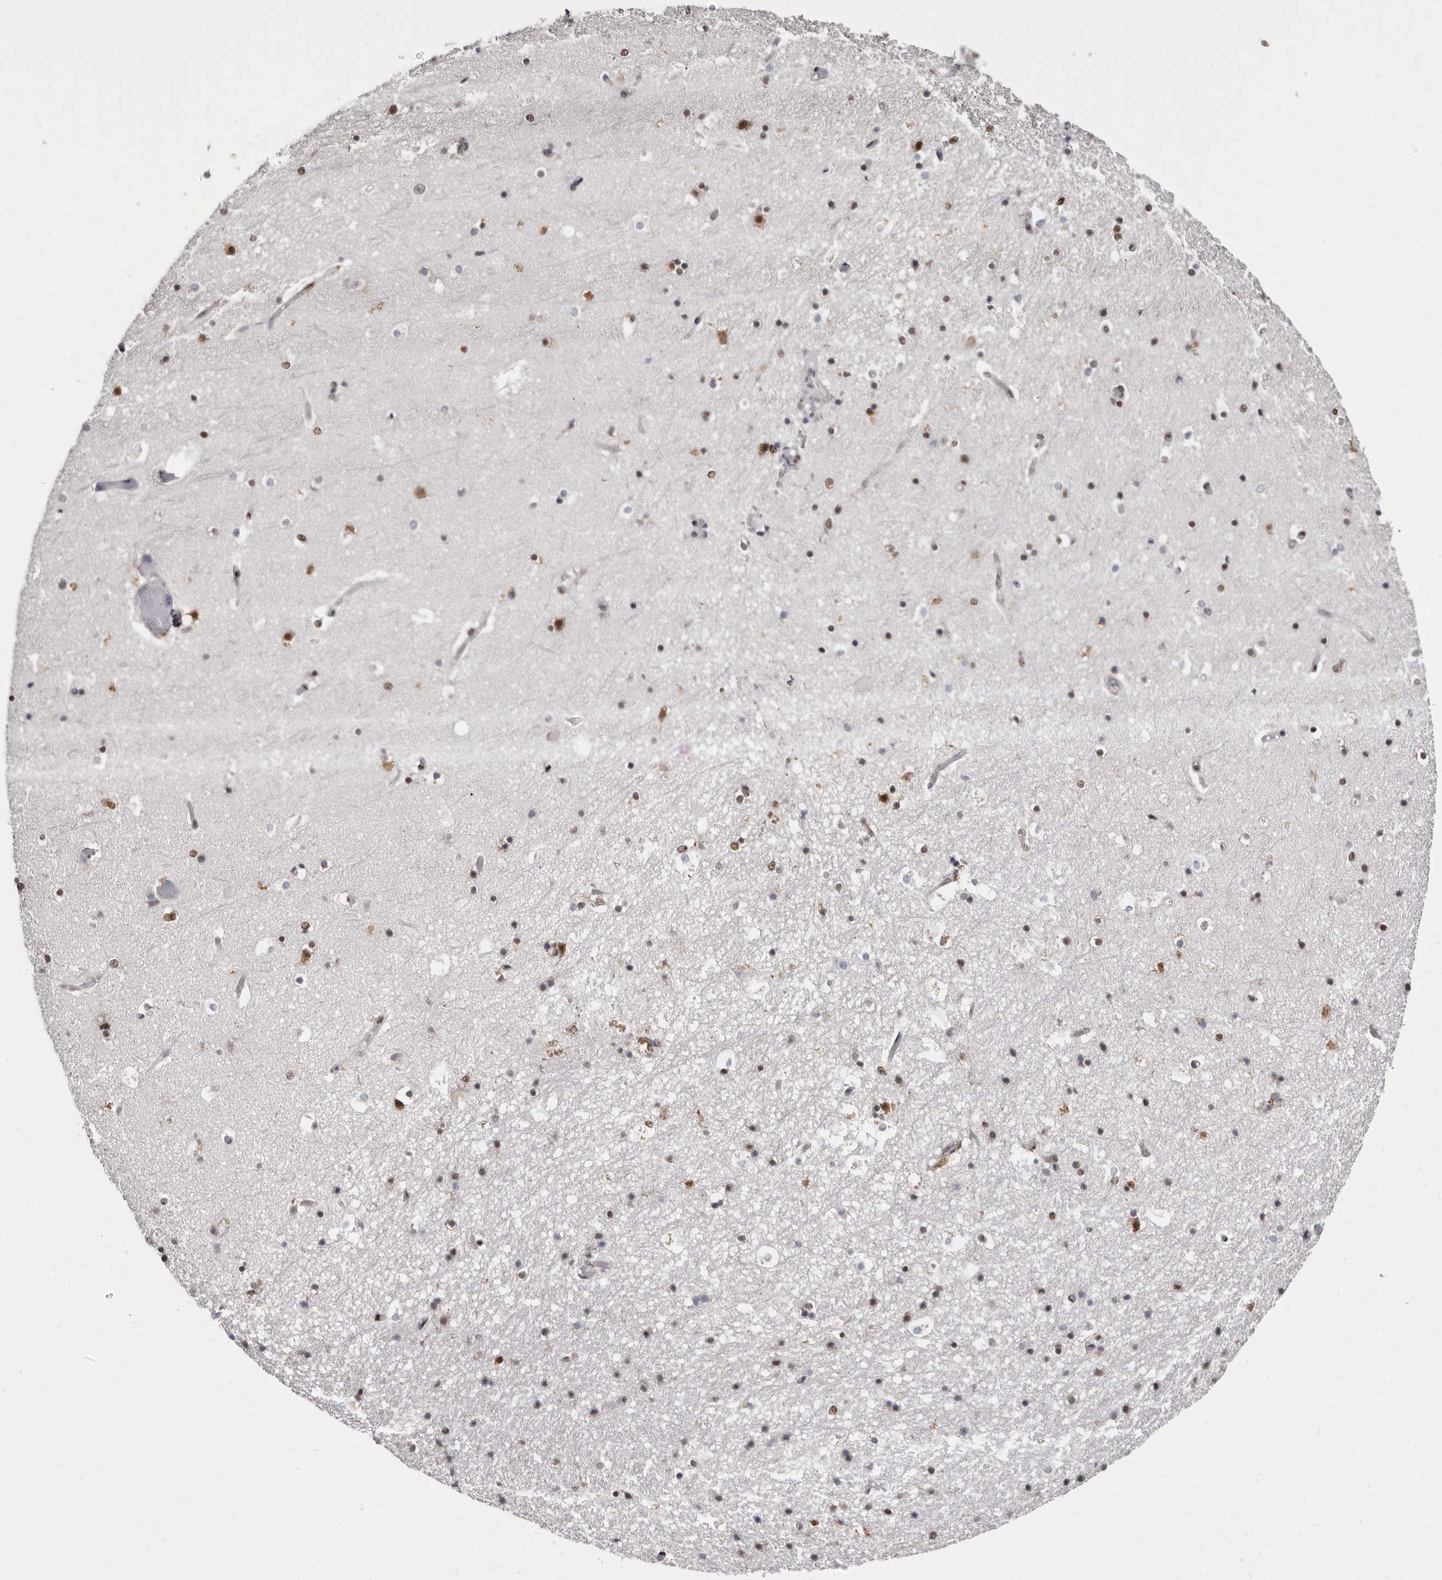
{"staining": {"intensity": "moderate", "quantity": "25%-75%", "location": "cytoplasmic/membranous,nuclear"}, "tissue": "hippocampus", "cell_type": "Glial cells", "image_type": "normal", "snomed": [{"axis": "morphology", "description": "Normal tissue, NOS"}, {"axis": "topography", "description": "Hippocampus"}], "caption": "Hippocampus stained with a brown dye exhibits moderate cytoplasmic/membranous,nuclear positive positivity in about 25%-75% of glial cells.", "gene": "SCAF4", "patient": {"sex": "female", "age": 52}}